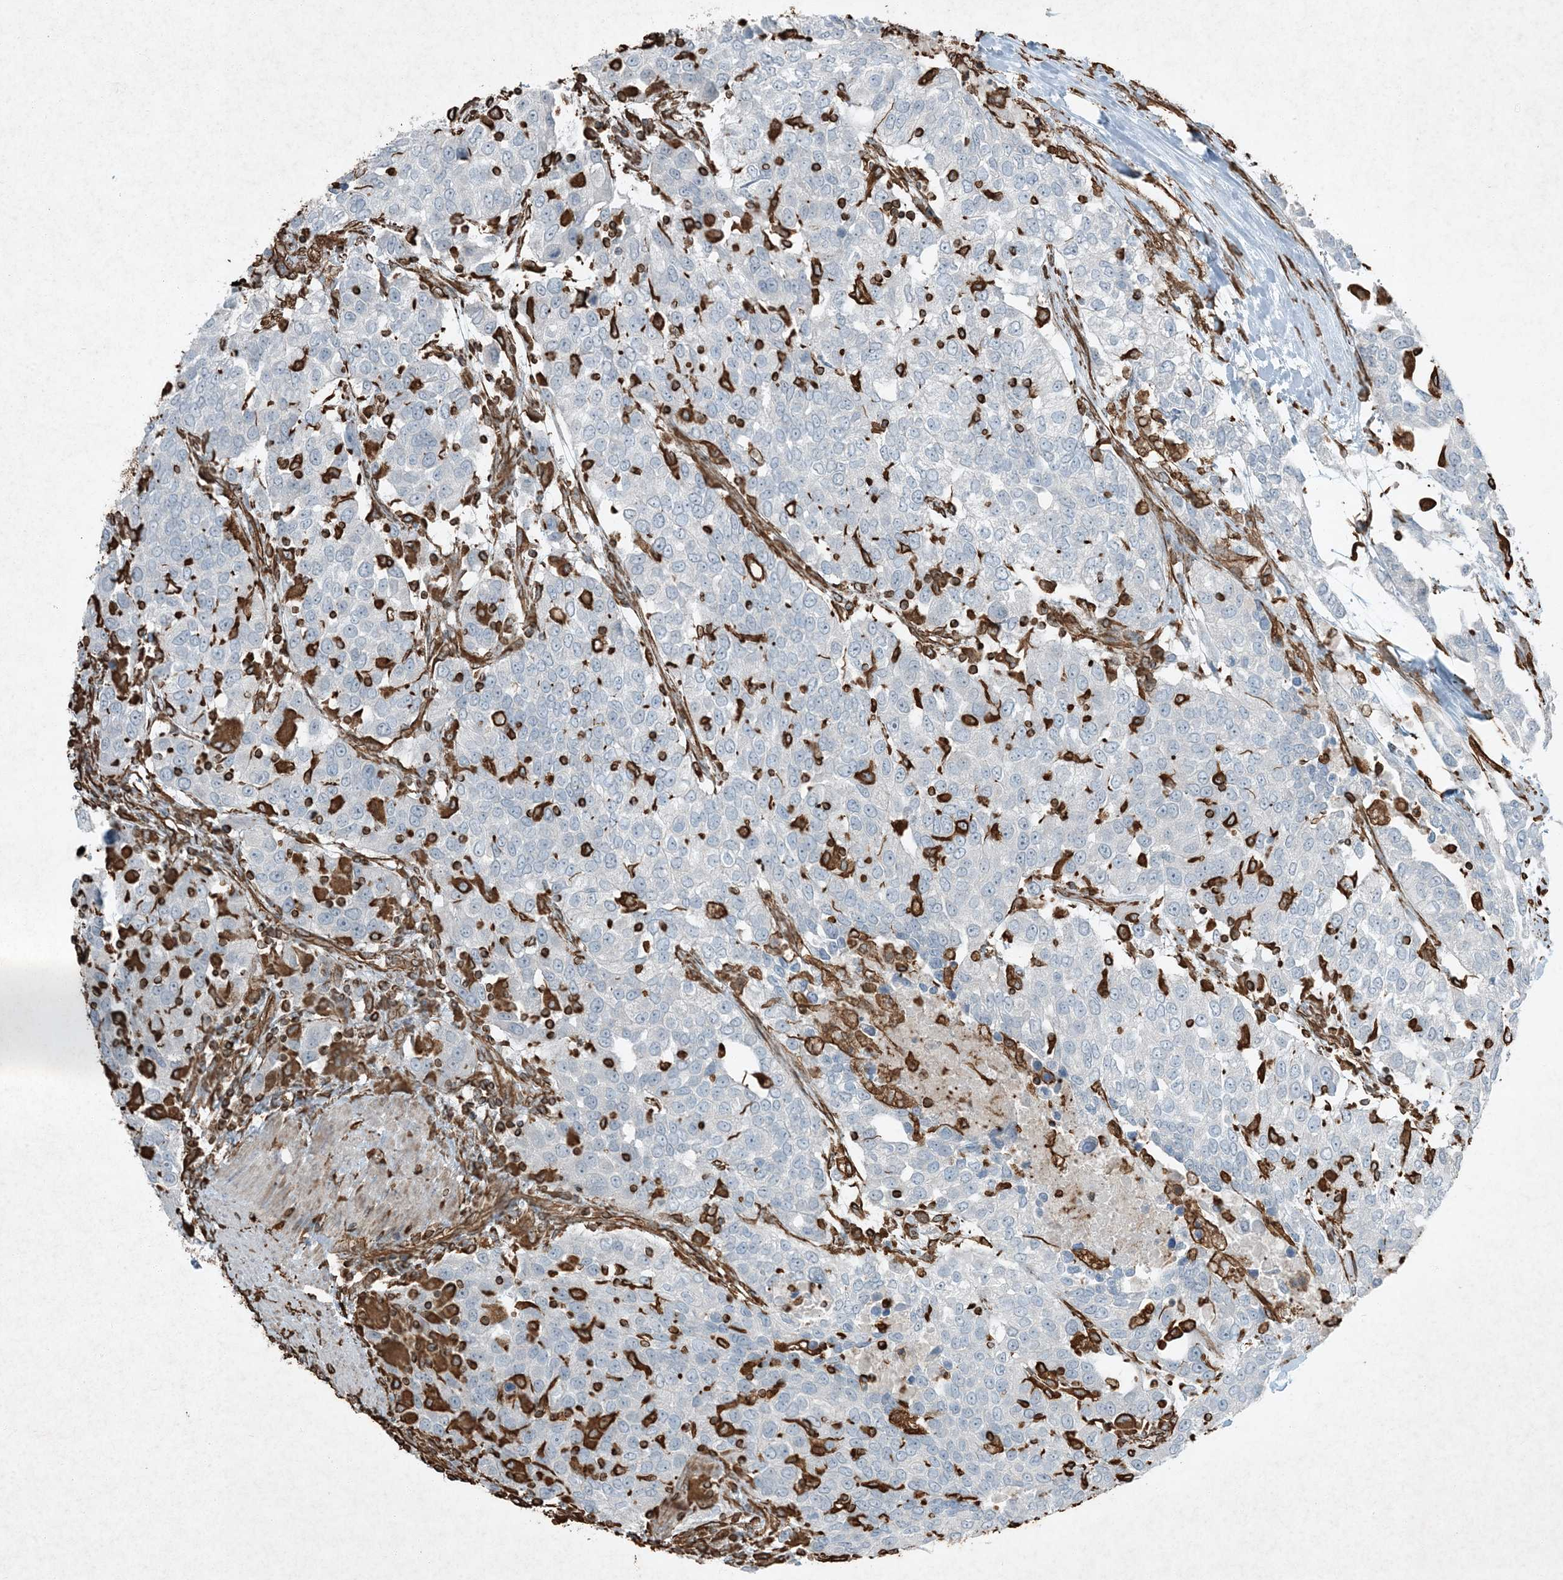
{"staining": {"intensity": "negative", "quantity": "none", "location": "none"}, "tissue": "urothelial cancer", "cell_type": "Tumor cells", "image_type": "cancer", "snomed": [{"axis": "morphology", "description": "Urothelial carcinoma, High grade"}, {"axis": "topography", "description": "Urinary bladder"}], "caption": "A high-resolution image shows immunohistochemistry (IHC) staining of urothelial cancer, which displays no significant positivity in tumor cells.", "gene": "RYK", "patient": {"sex": "female", "age": 80}}